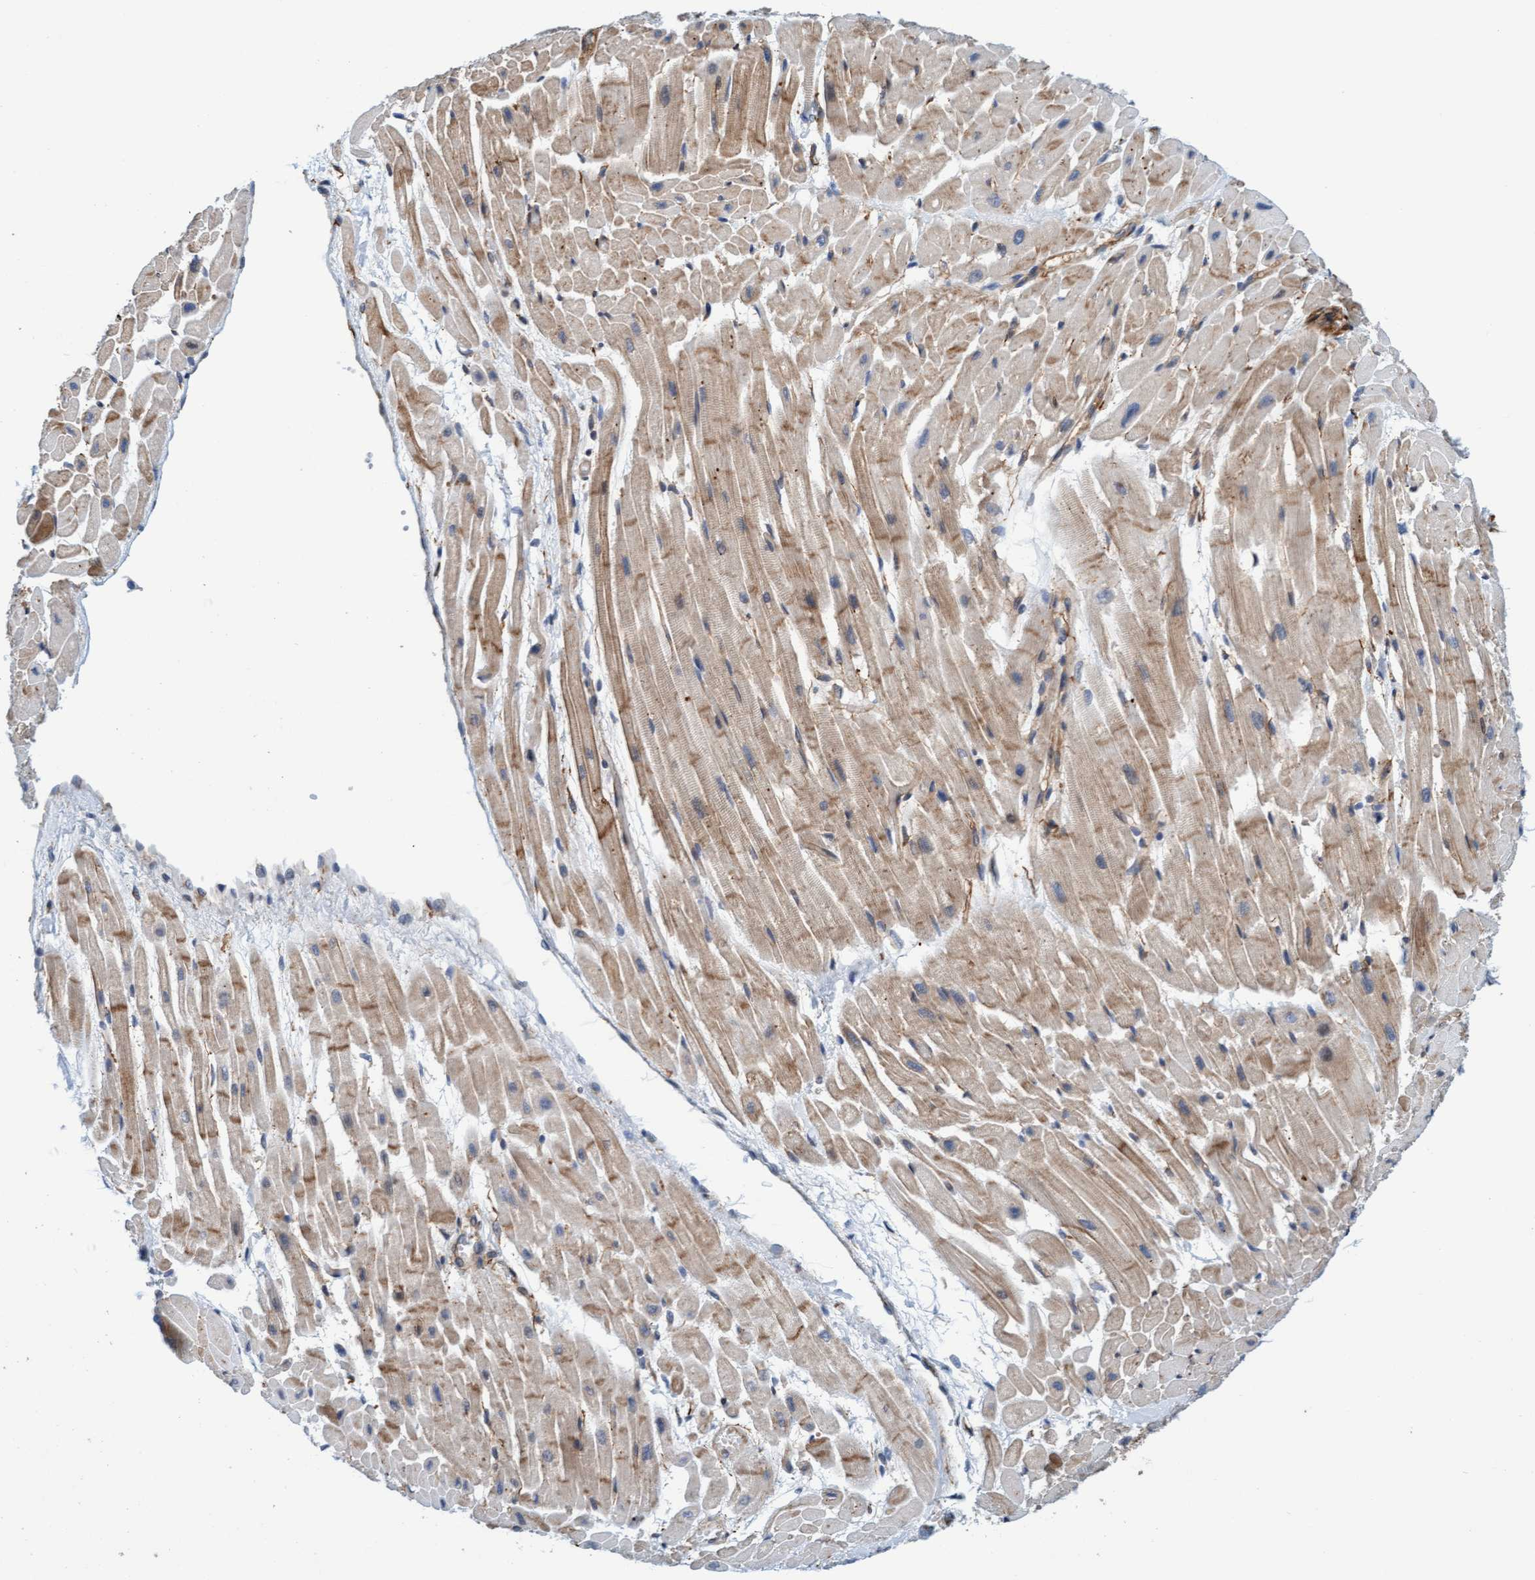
{"staining": {"intensity": "moderate", "quantity": "25%-75%", "location": "cytoplasmic/membranous"}, "tissue": "heart muscle", "cell_type": "Cardiomyocytes", "image_type": "normal", "snomed": [{"axis": "morphology", "description": "Normal tissue, NOS"}, {"axis": "topography", "description": "Heart"}], "caption": "A photomicrograph of heart muscle stained for a protein shows moderate cytoplasmic/membranous brown staining in cardiomyocytes. The protein is shown in brown color, while the nuclei are stained blue.", "gene": "FMNL3", "patient": {"sex": "male", "age": 45}}